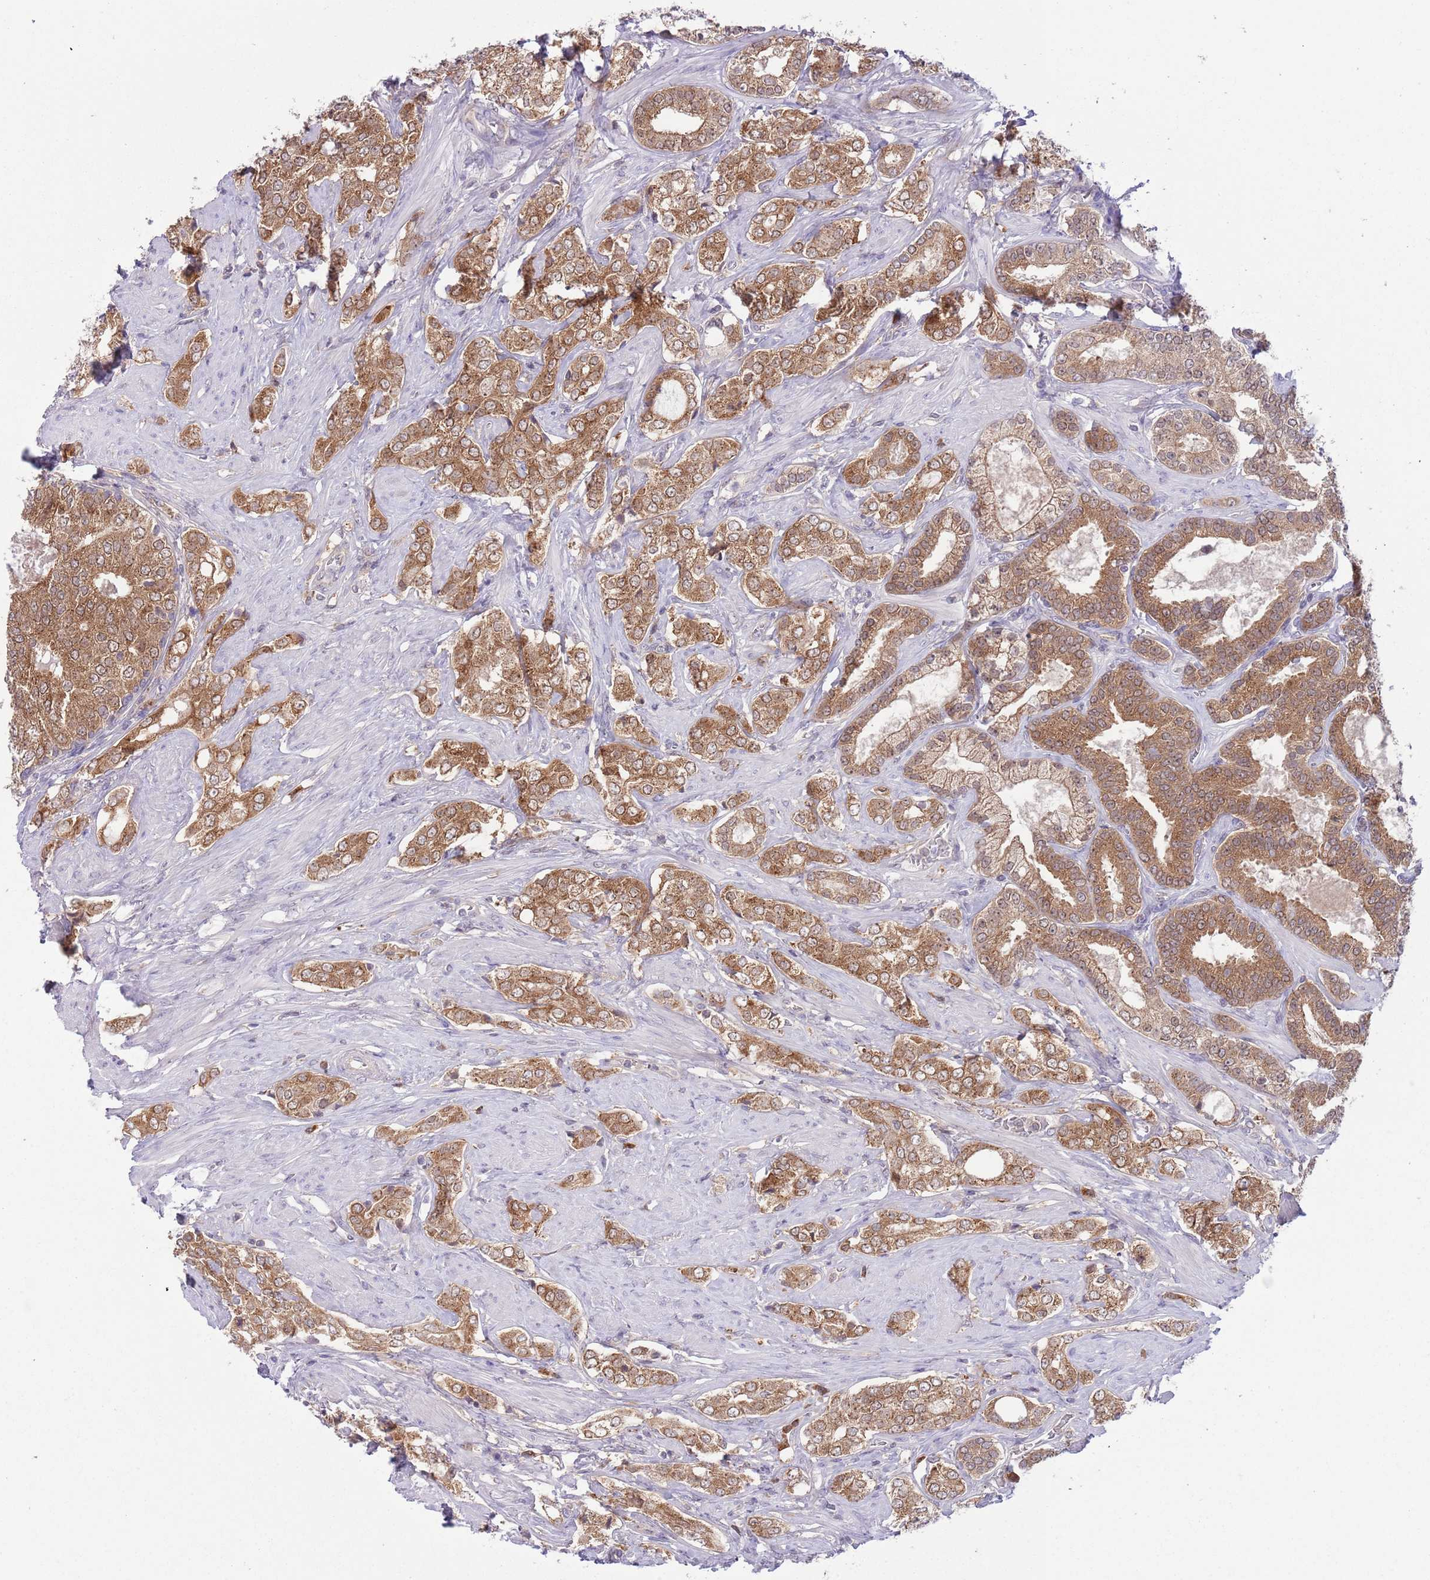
{"staining": {"intensity": "moderate", "quantity": ">75%", "location": "cytoplasmic/membranous"}, "tissue": "prostate cancer", "cell_type": "Tumor cells", "image_type": "cancer", "snomed": [{"axis": "morphology", "description": "Adenocarcinoma, High grade"}, {"axis": "topography", "description": "Prostate"}], "caption": "IHC image of neoplastic tissue: prostate cancer stained using IHC displays medium levels of moderate protein expression localized specifically in the cytoplasmic/membranous of tumor cells, appearing as a cytoplasmic/membranous brown color.", "gene": "COPE", "patient": {"sex": "male", "age": 71}}